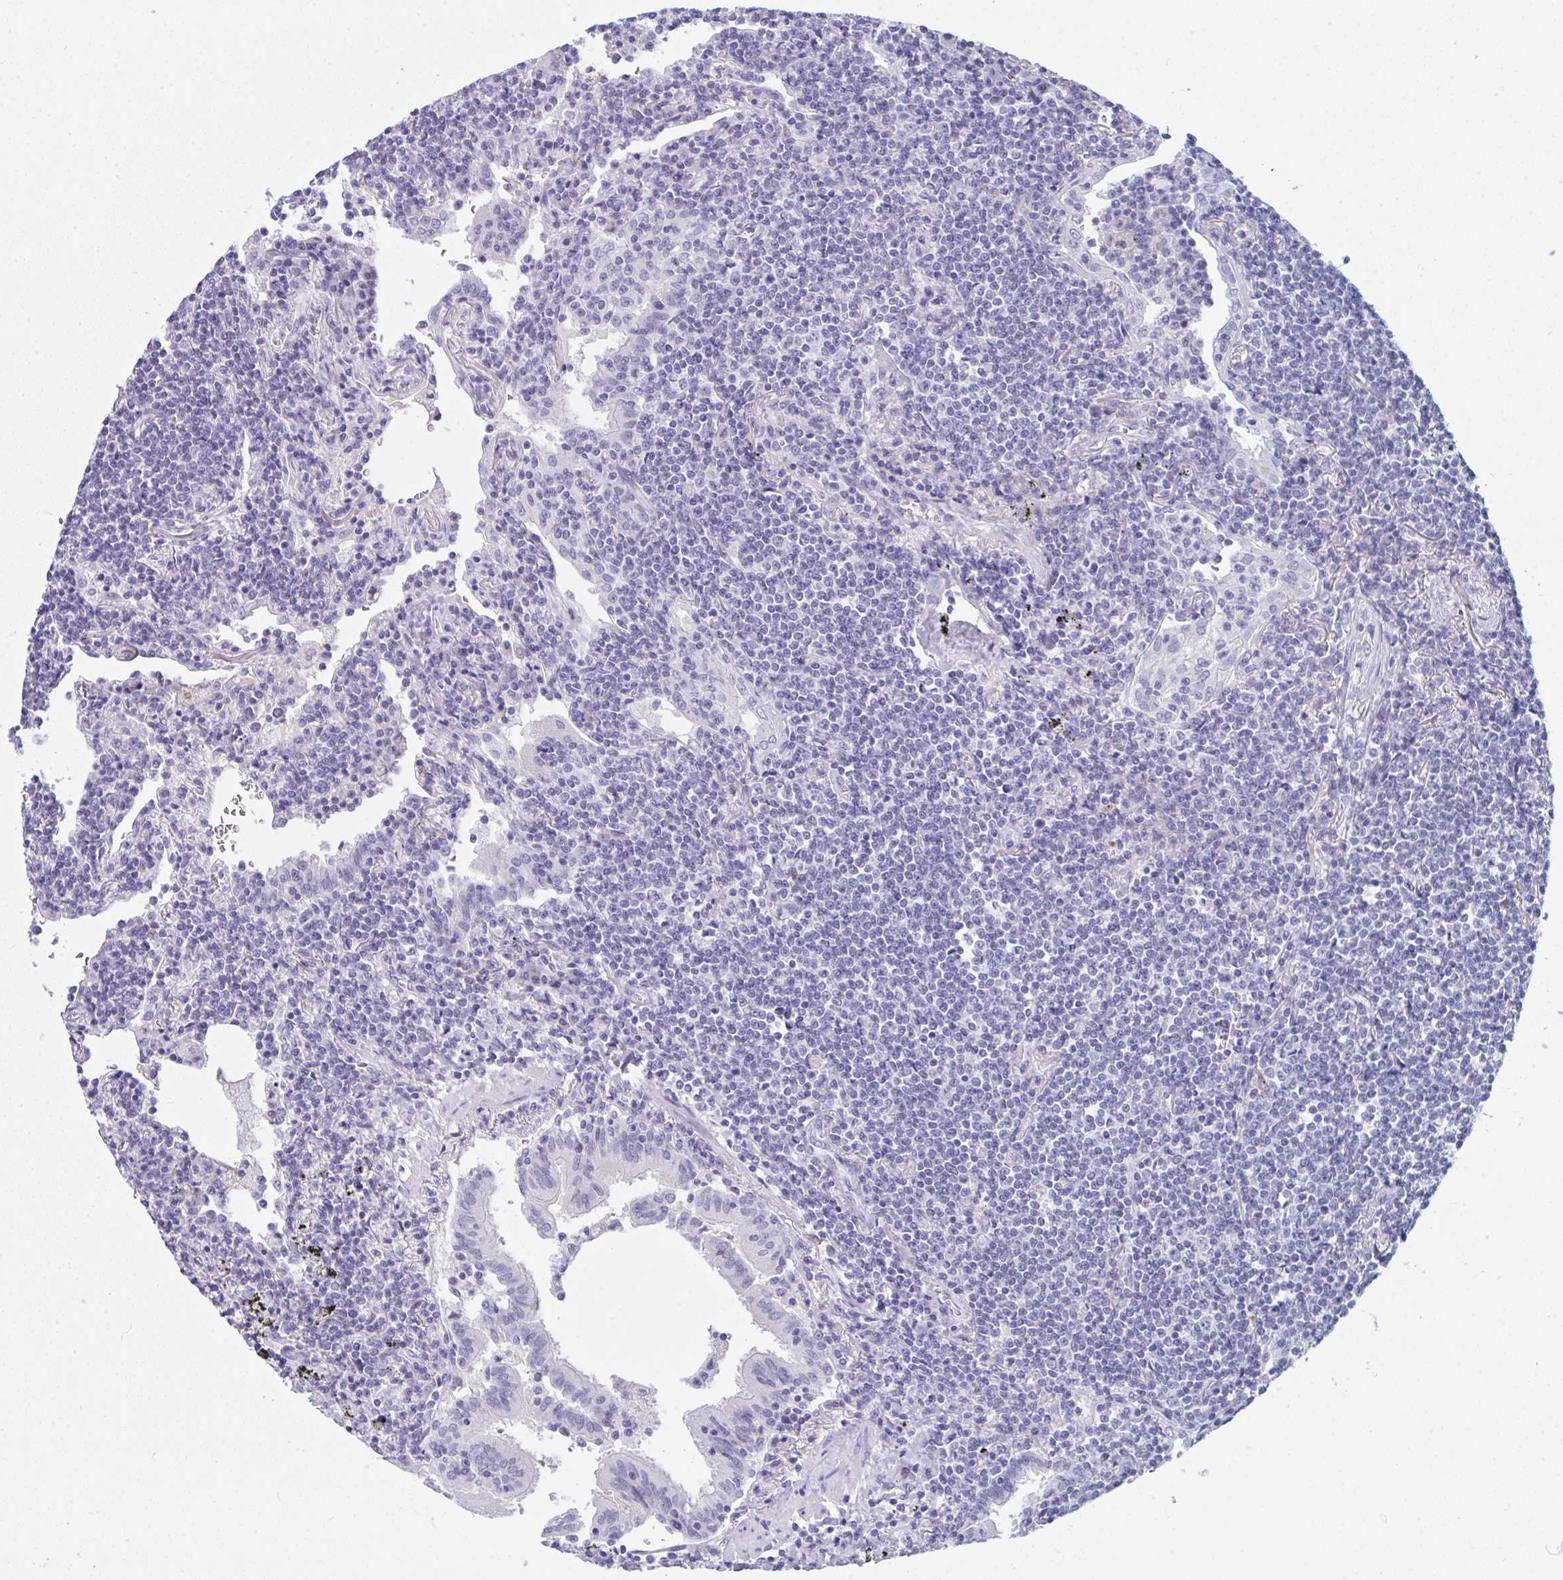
{"staining": {"intensity": "negative", "quantity": "none", "location": "none"}, "tissue": "lymphoma", "cell_type": "Tumor cells", "image_type": "cancer", "snomed": [{"axis": "morphology", "description": "Malignant lymphoma, non-Hodgkin's type, Low grade"}, {"axis": "topography", "description": "Lung"}], "caption": "Immunohistochemistry of lymphoma displays no positivity in tumor cells. (DAB IHC visualized using brightfield microscopy, high magnification).", "gene": "PRDM9", "patient": {"sex": "female", "age": 71}}